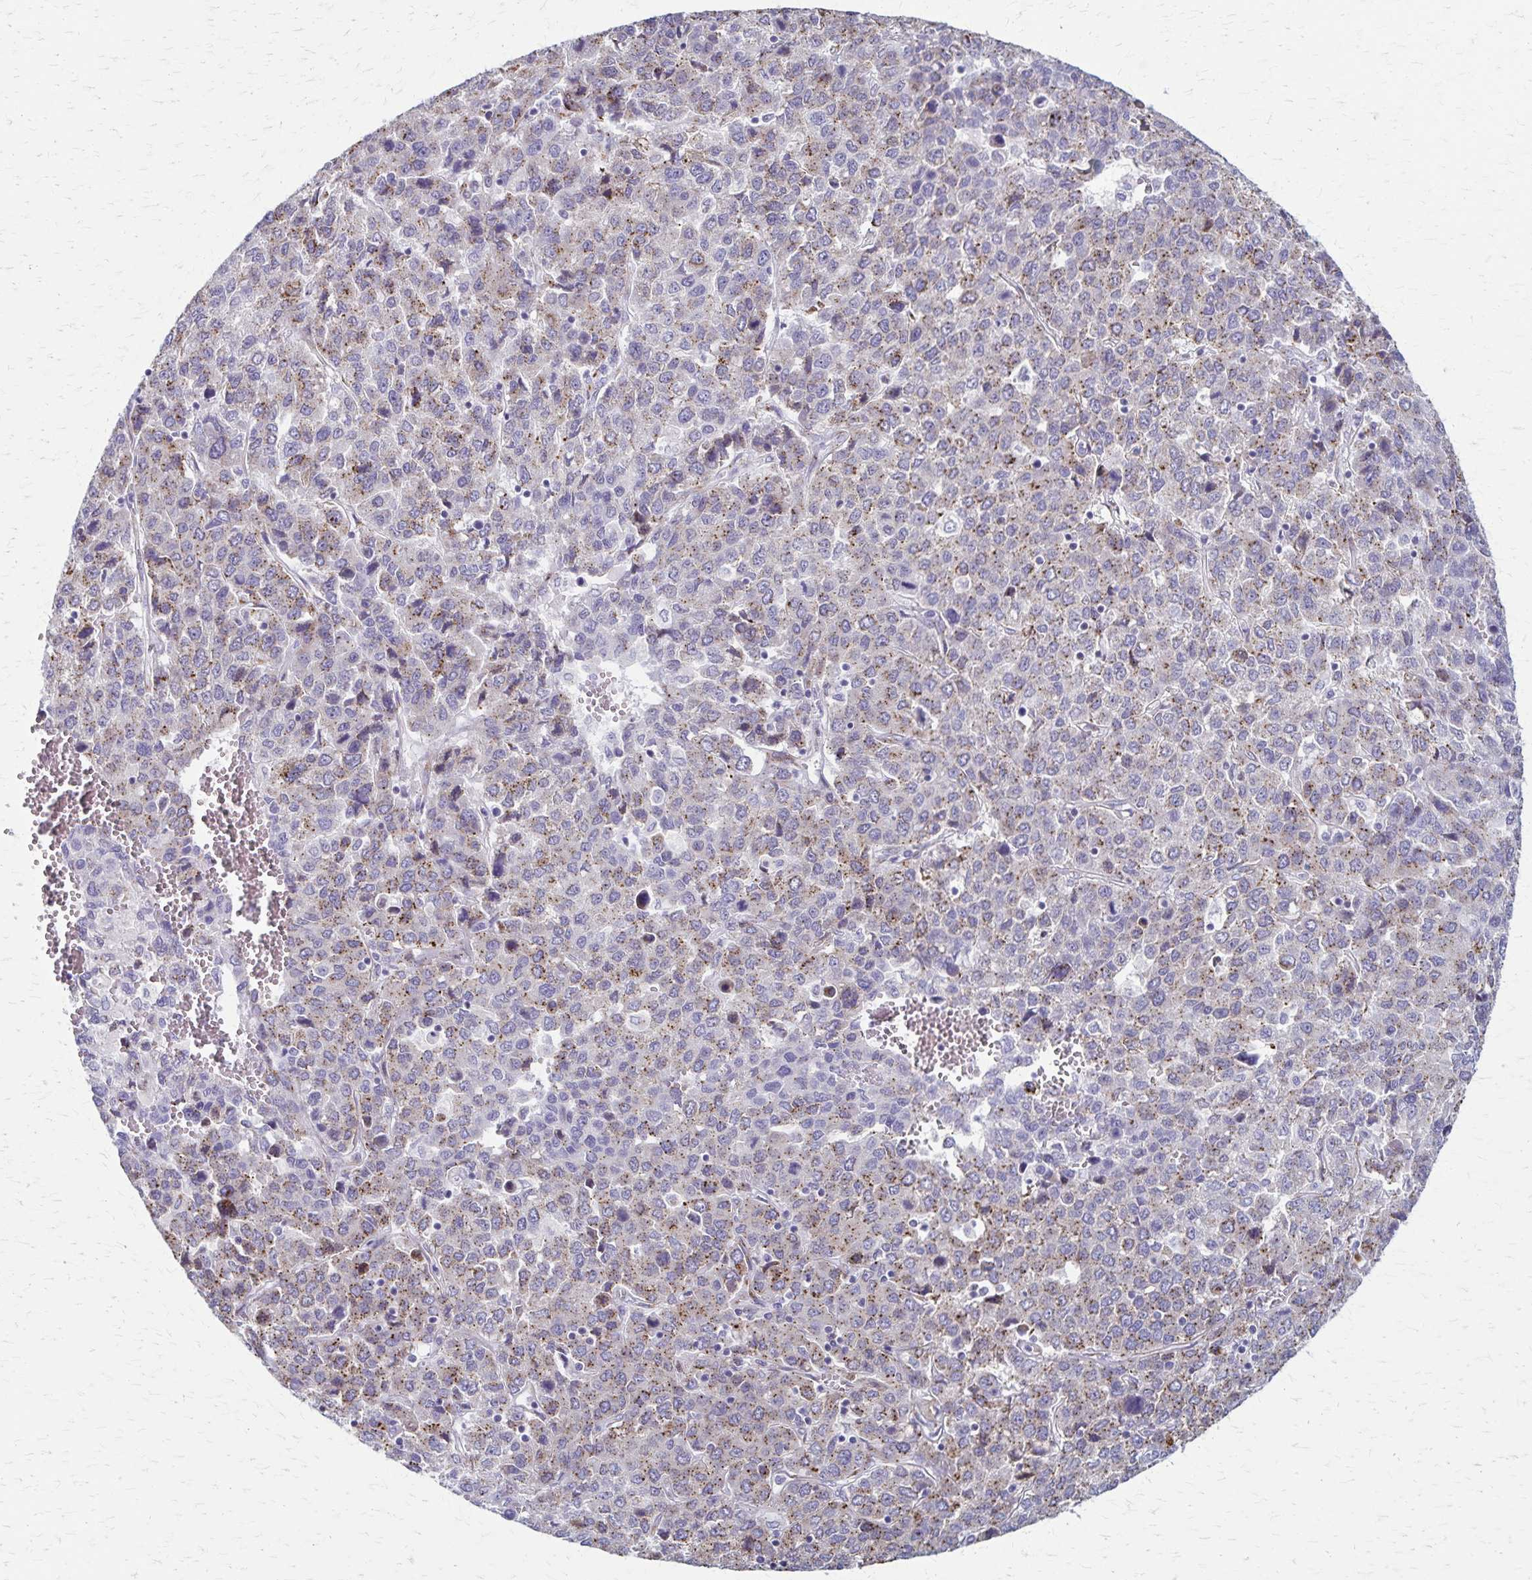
{"staining": {"intensity": "moderate", "quantity": "25%-75%", "location": "cytoplasmic/membranous"}, "tissue": "liver cancer", "cell_type": "Tumor cells", "image_type": "cancer", "snomed": [{"axis": "morphology", "description": "Carcinoma, Hepatocellular, NOS"}, {"axis": "topography", "description": "Liver"}], "caption": "A histopathology image of liver cancer stained for a protein shows moderate cytoplasmic/membranous brown staining in tumor cells.", "gene": "MCFD2", "patient": {"sex": "male", "age": 69}}